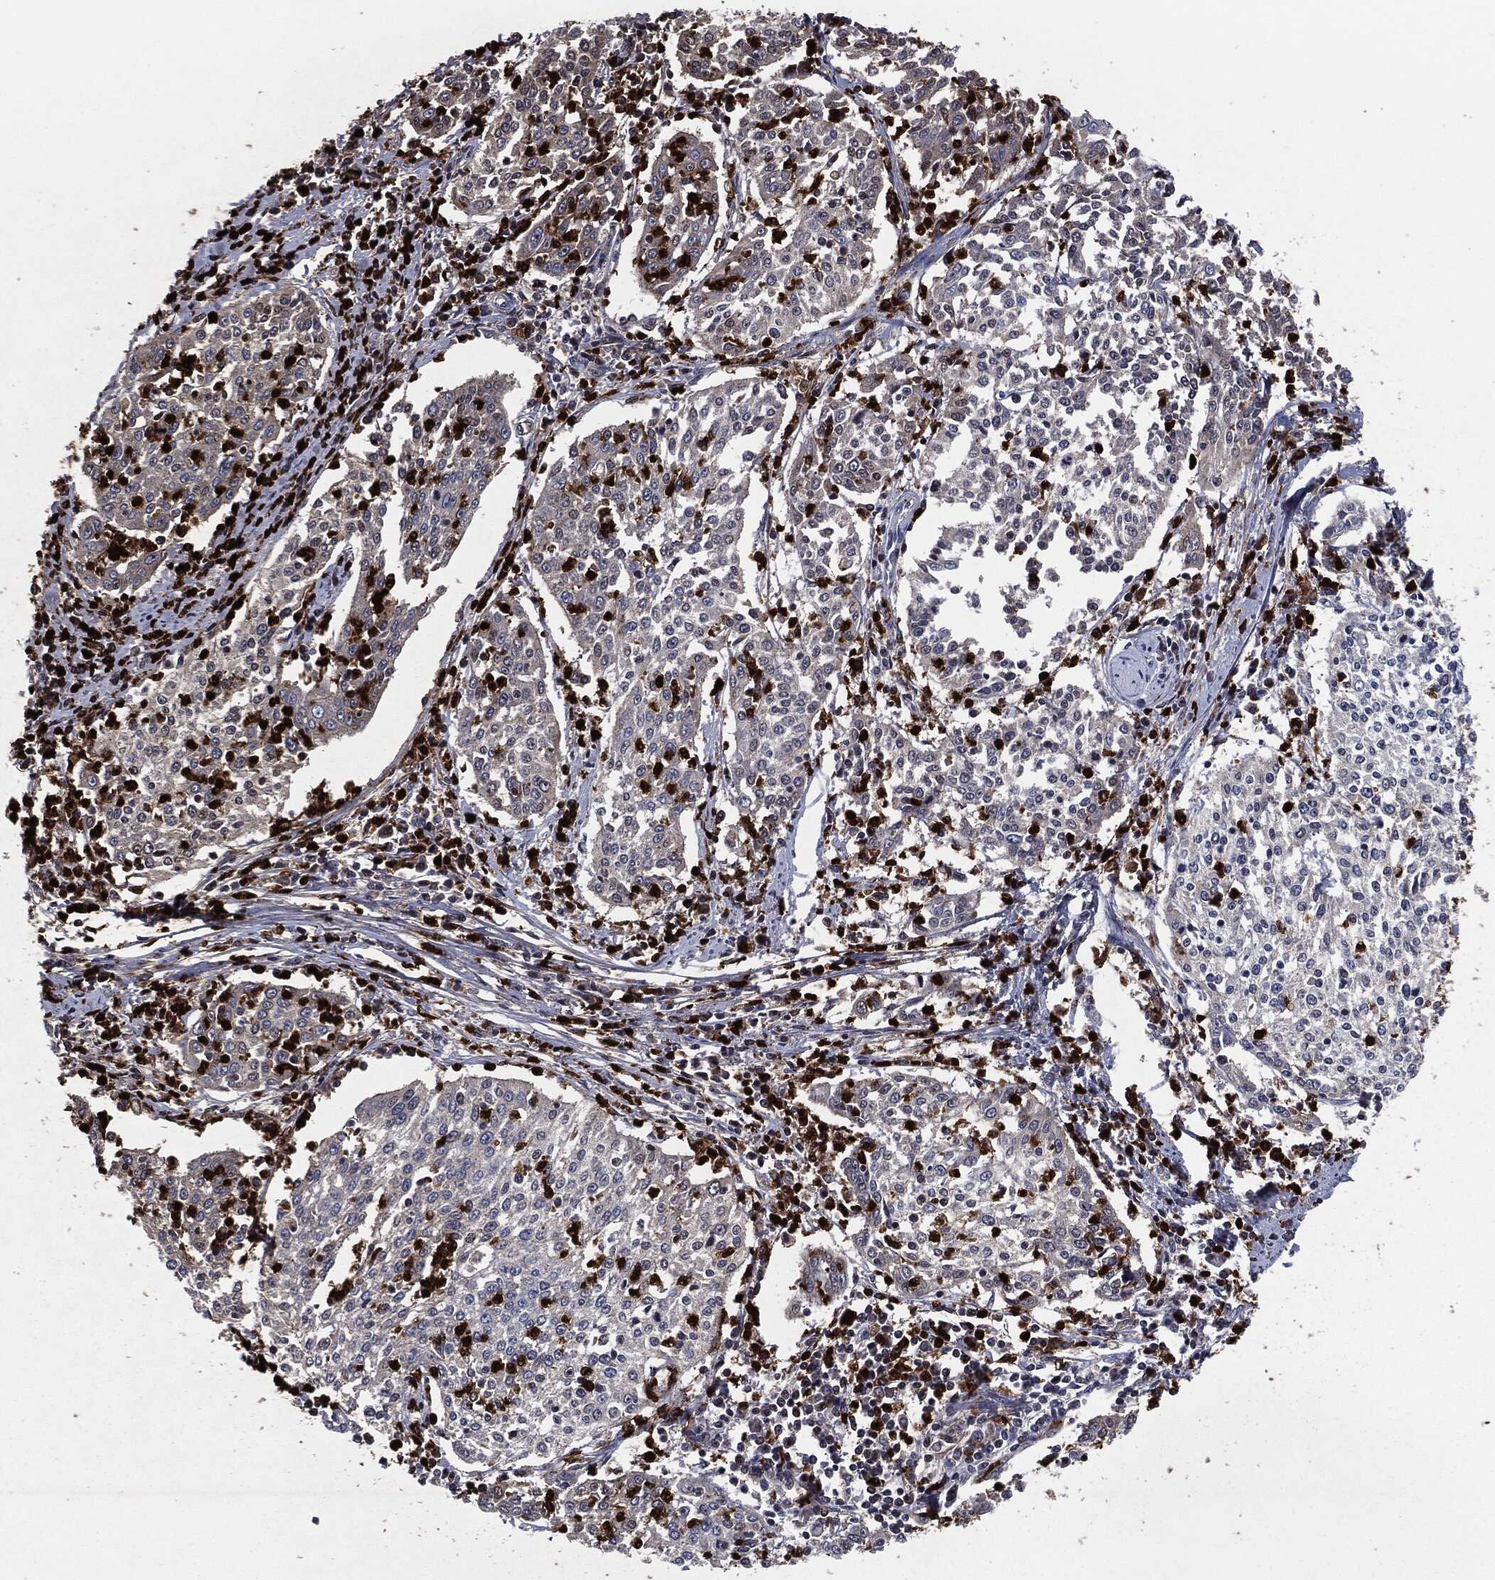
{"staining": {"intensity": "negative", "quantity": "none", "location": "none"}, "tissue": "cervical cancer", "cell_type": "Tumor cells", "image_type": "cancer", "snomed": [{"axis": "morphology", "description": "Squamous cell carcinoma, NOS"}, {"axis": "topography", "description": "Cervix"}], "caption": "Immunohistochemistry (IHC) of cervical cancer demonstrates no expression in tumor cells.", "gene": "MPO", "patient": {"sex": "female", "age": 41}}